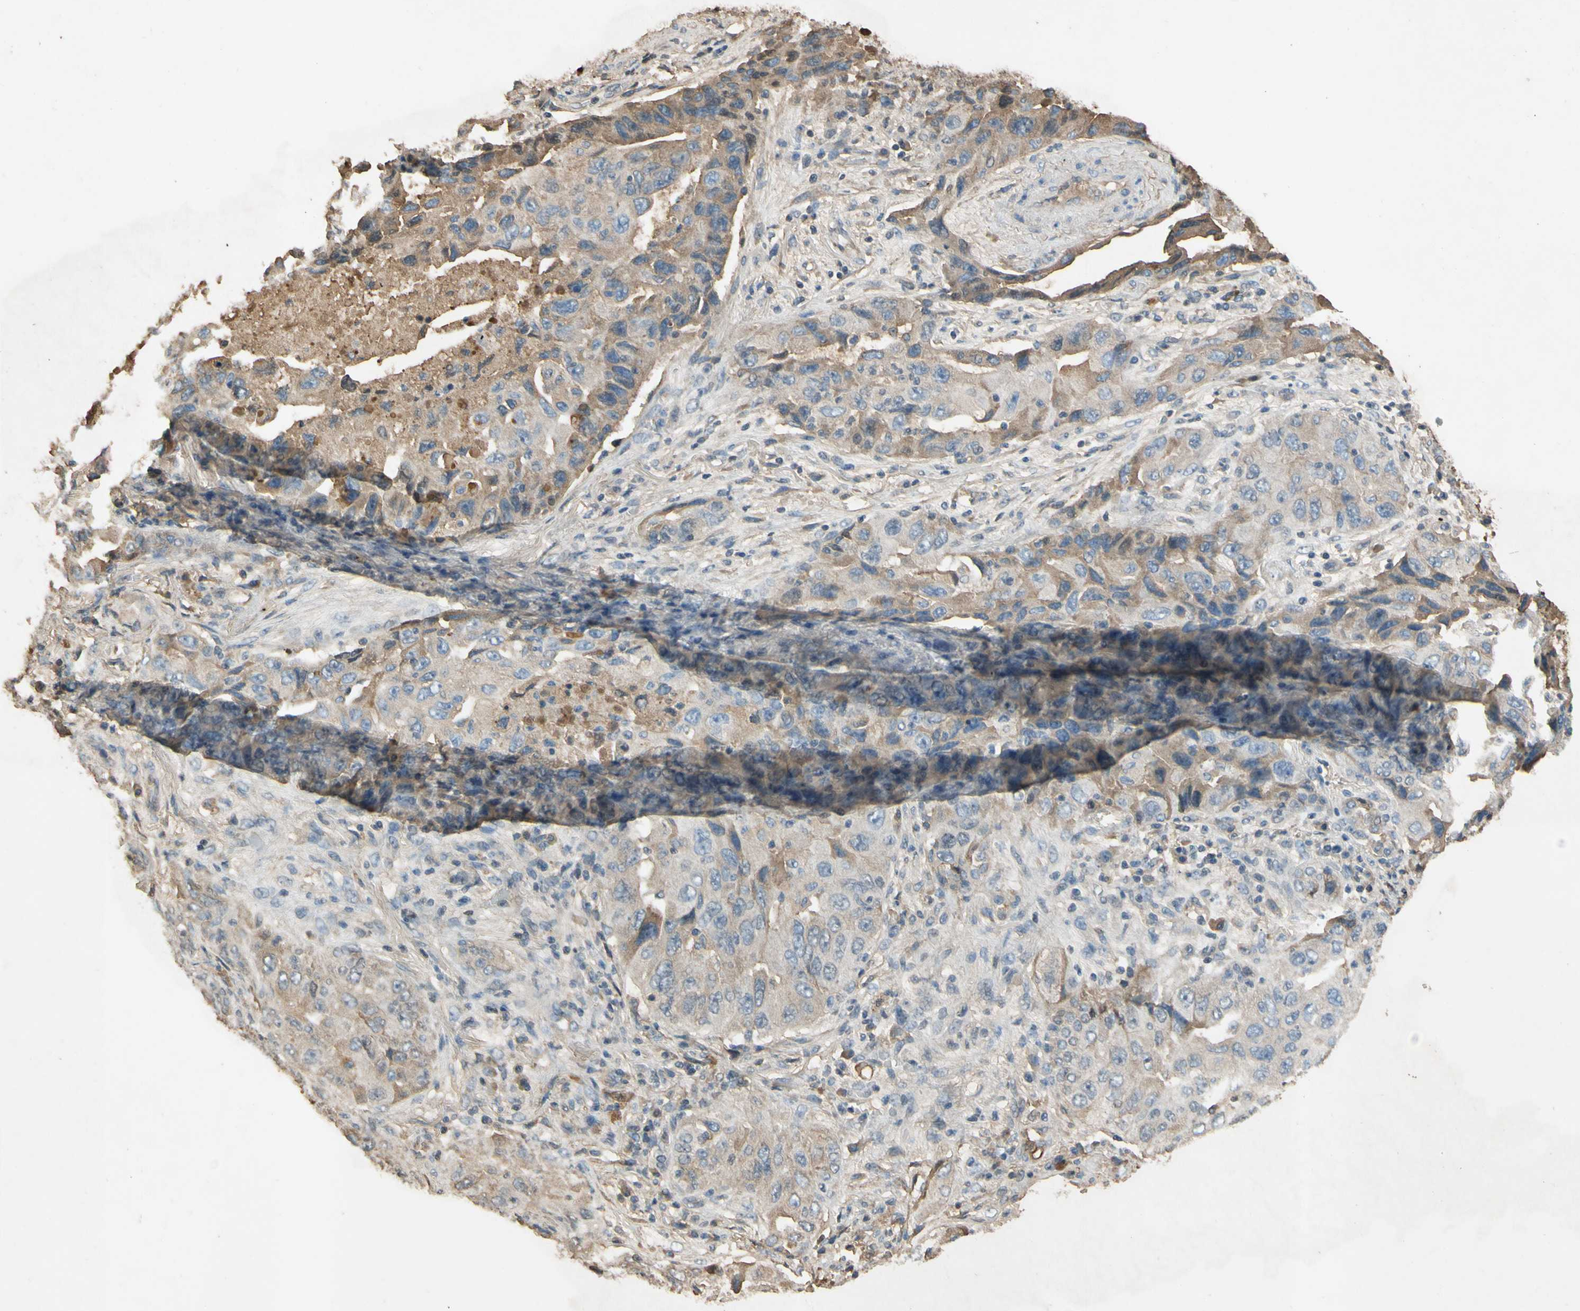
{"staining": {"intensity": "moderate", "quantity": "25%-75%", "location": "cytoplasmic/membranous"}, "tissue": "lung cancer", "cell_type": "Tumor cells", "image_type": "cancer", "snomed": [{"axis": "morphology", "description": "Adenocarcinoma, NOS"}, {"axis": "topography", "description": "Lung"}], "caption": "Moderate cytoplasmic/membranous staining for a protein is present in about 25%-75% of tumor cells of lung cancer using IHC.", "gene": "TIMP2", "patient": {"sex": "female", "age": 65}}